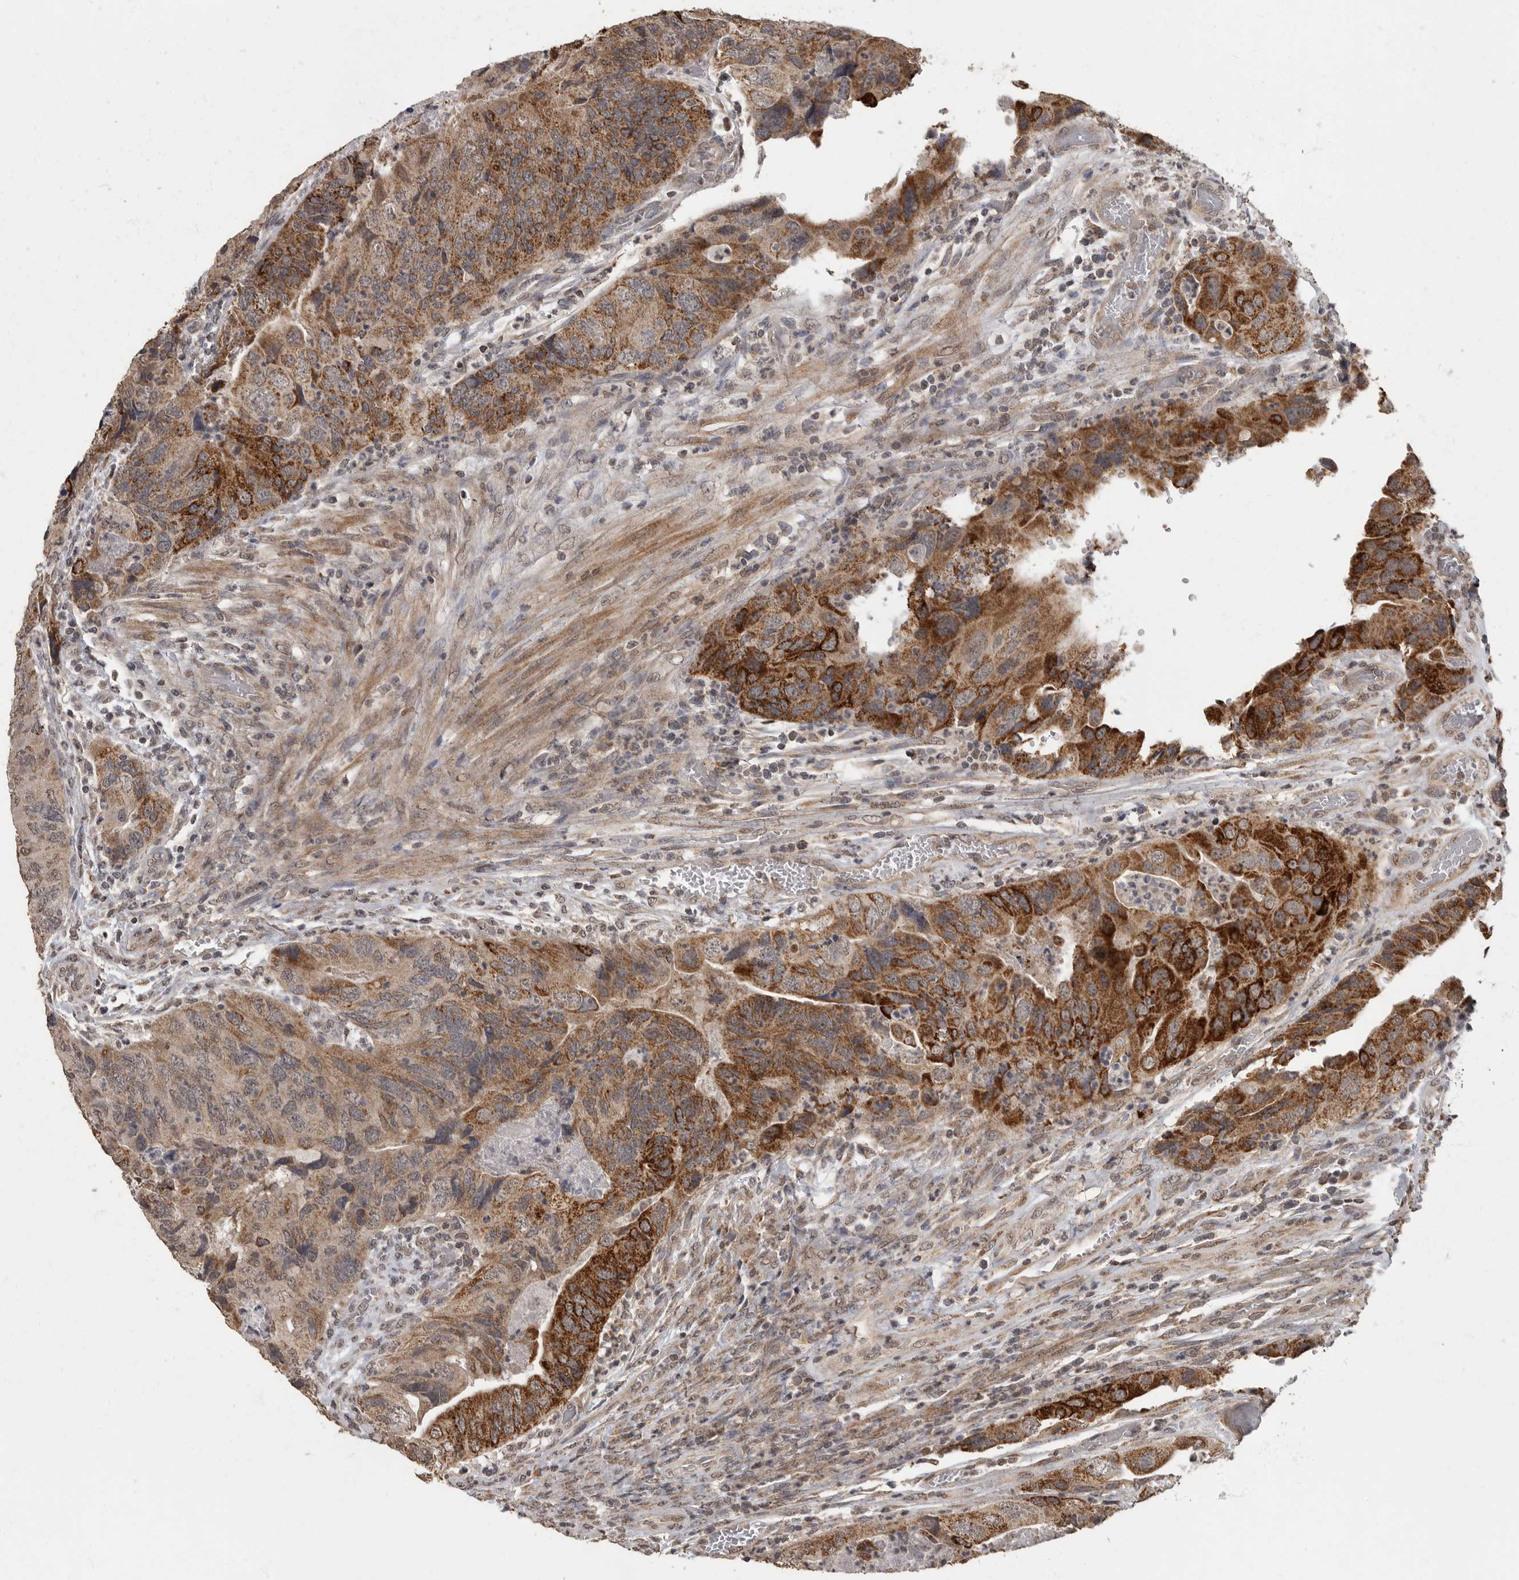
{"staining": {"intensity": "strong", "quantity": ">75%", "location": "cytoplasmic/membranous"}, "tissue": "colorectal cancer", "cell_type": "Tumor cells", "image_type": "cancer", "snomed": [{"axis": "morphology", "description": "Adenocarcinoma, NOS"}, {"axis": "topography", "description": "Rectum"}], "caption": "Strong cytoplasmic/membranous protein positivity is identified in approximately >75% of tumor cells in adenocarcinoma (colorectal).", "gene": "MAFG", "patient": {"sex": "male", "age": 63}}